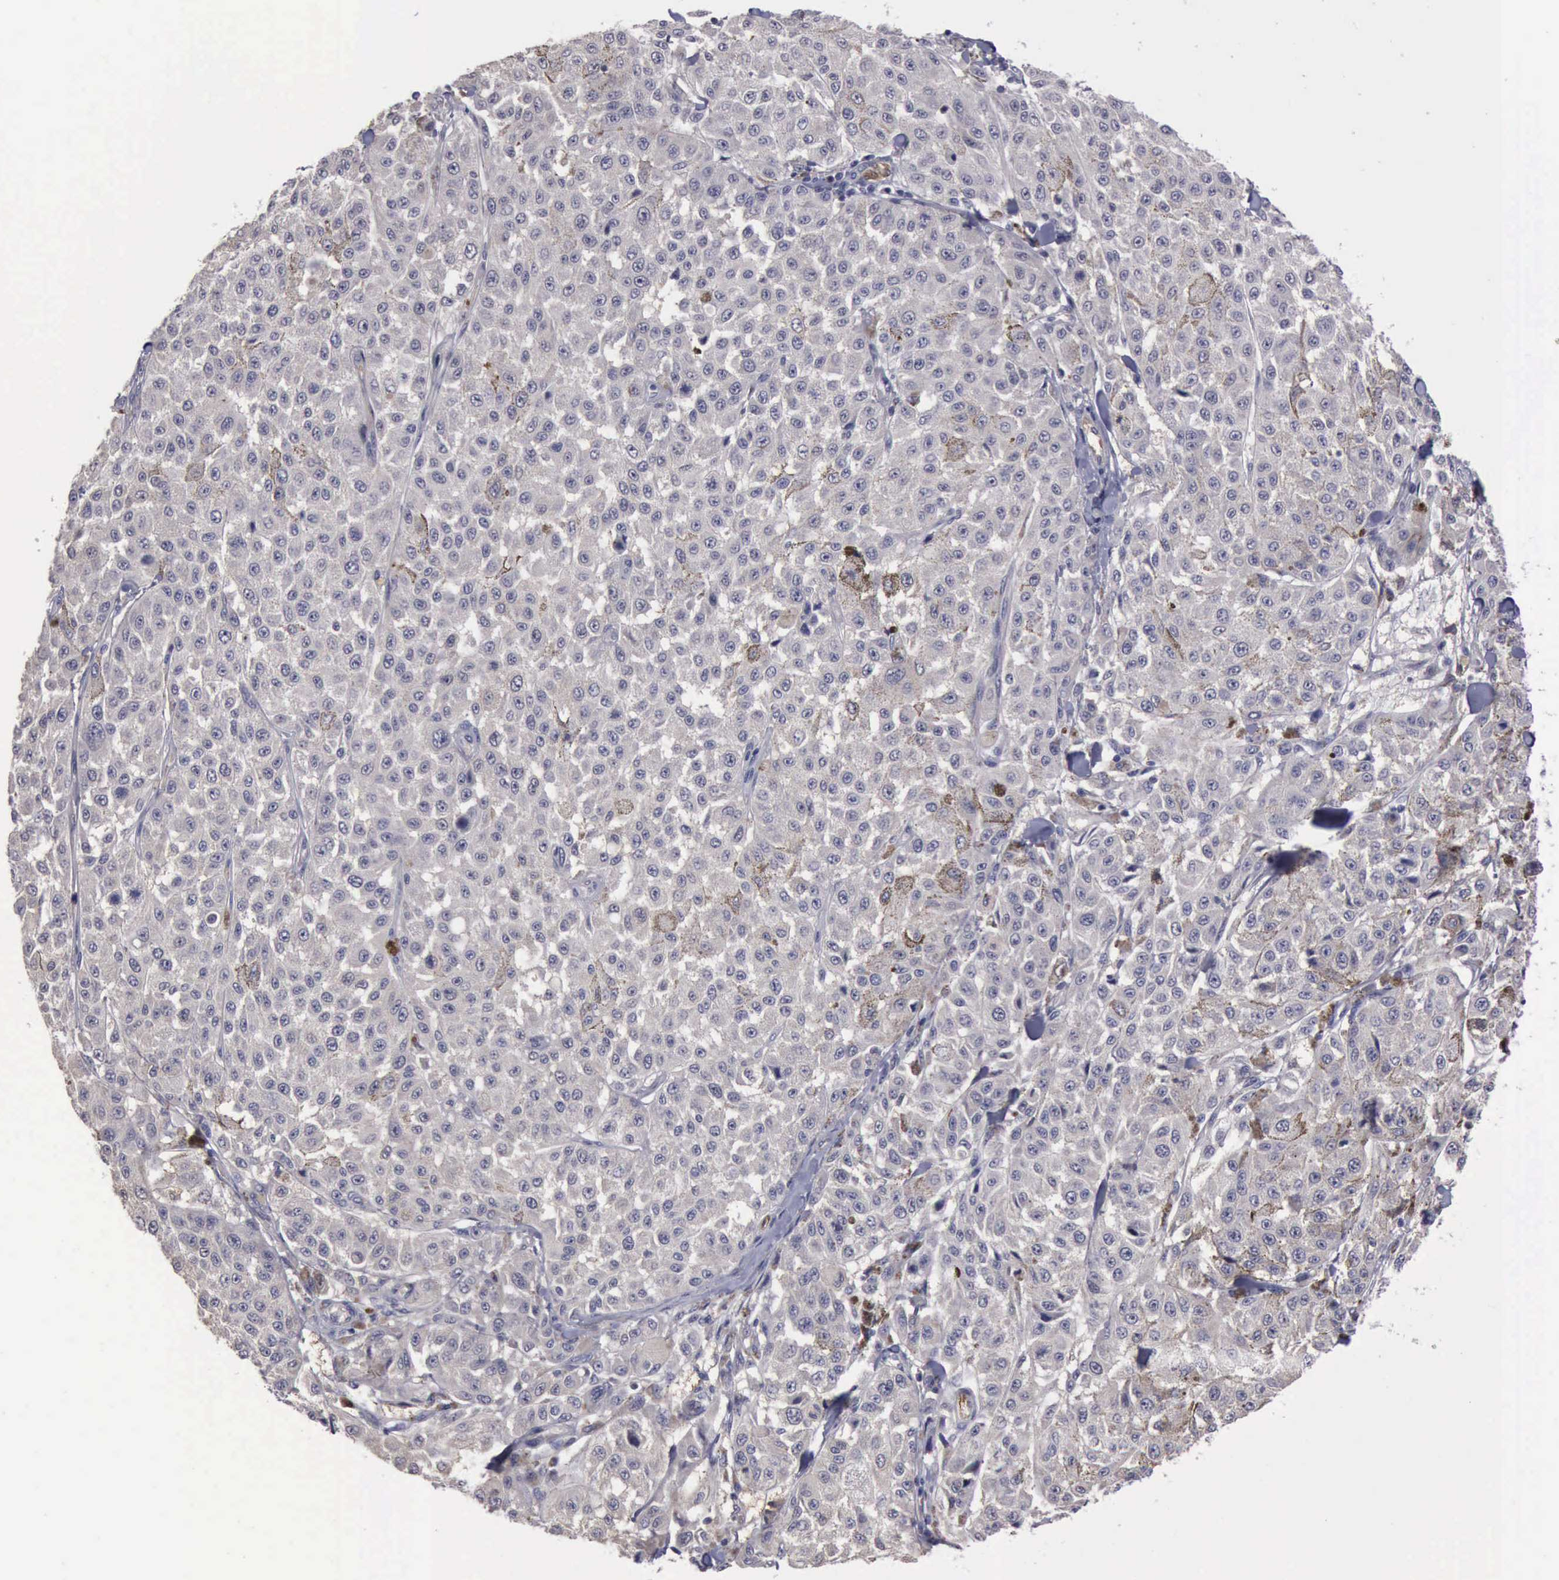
{"staining": {"intensity": "negative", "quantity": "none", "location": "none"}, "tissue": "melanoma", "cell_type": "Tumor cells", "image_type": "cancer", "snomed": [{"axis": "morphology", "description": "Malignant melanoma, NOS"}, {"axis": "topography", "description": "Skin"}], "caption": "High magnification brightfield microscopy of malignant melanoma stained with DAB (3,3'-diaminobenzidine) (brown) and counterstained with hematoxylin (blue): tumor cells show no significant positivity.", "gene": "CEP128", "patient": {"sex": "female", "age": 64}}